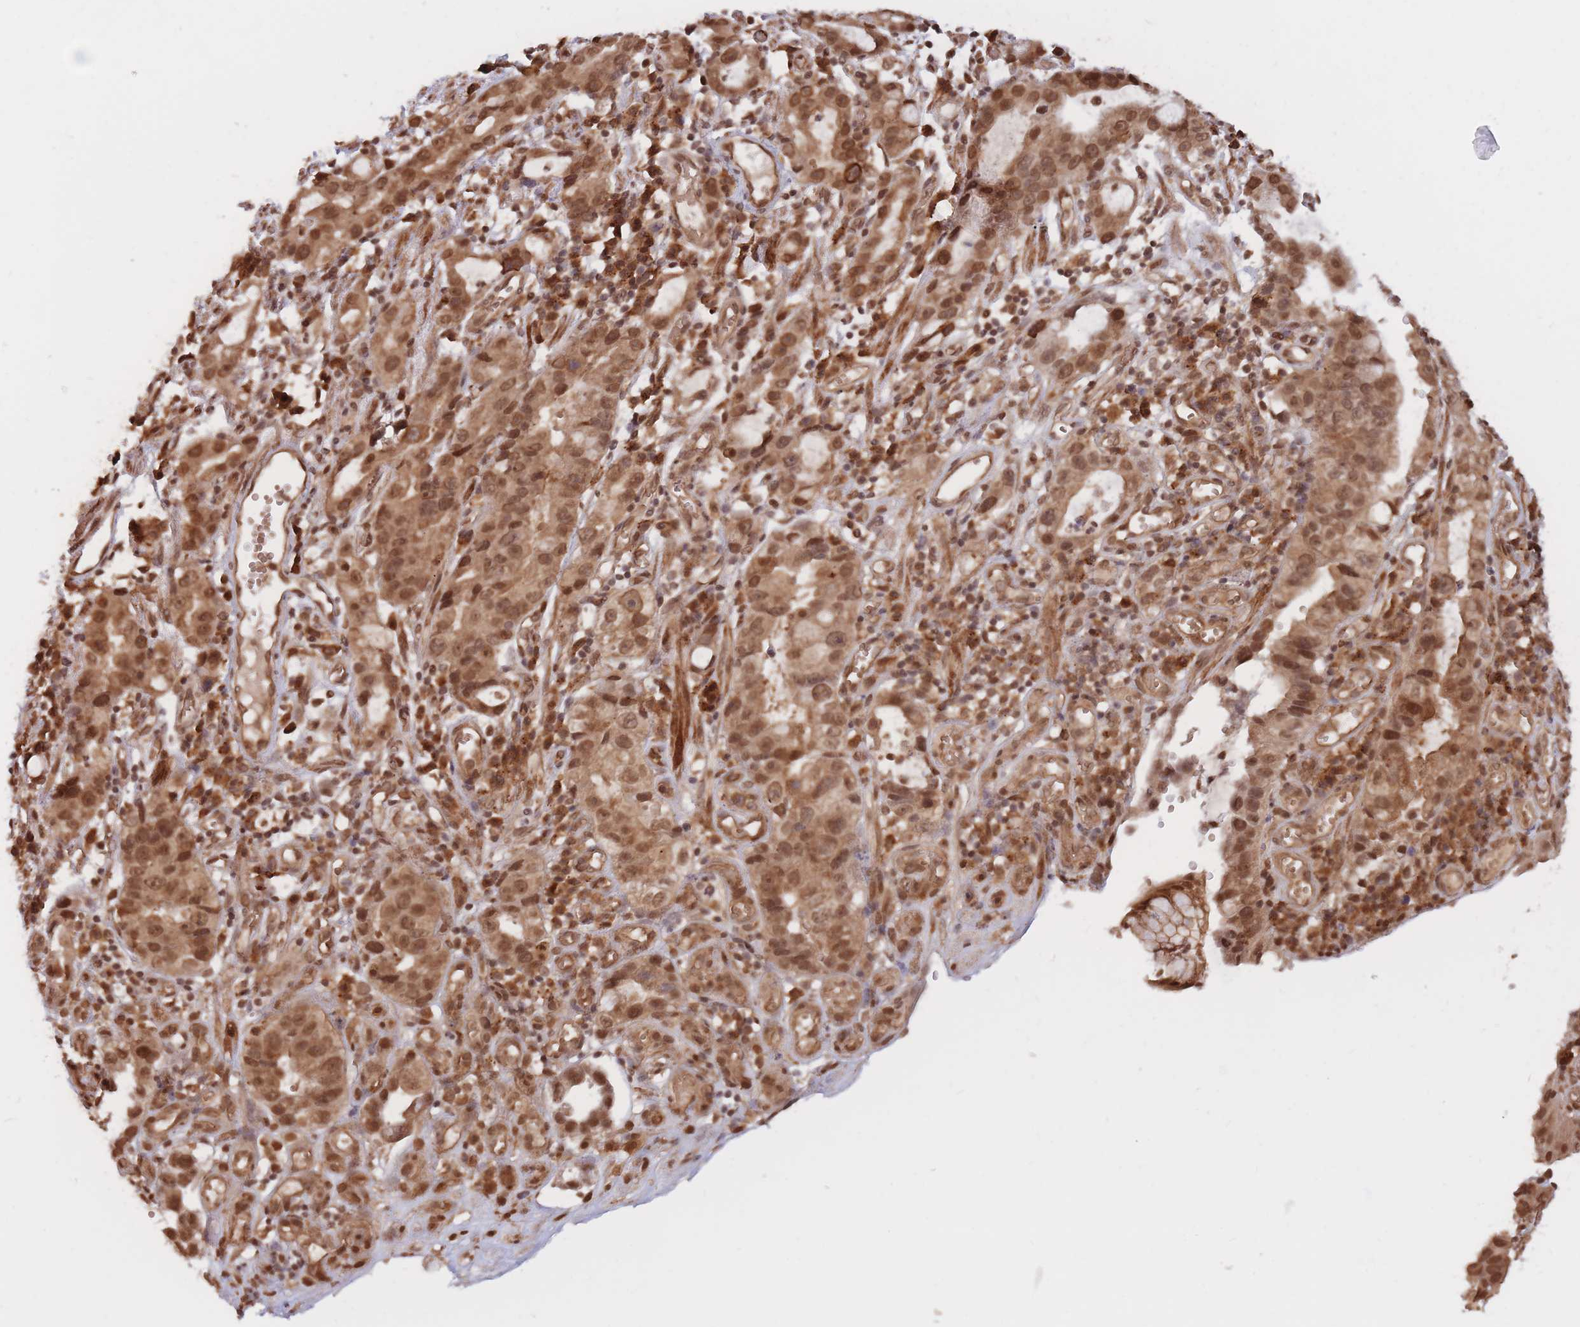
{"staining": {"intensity": "moderate", "quantity": ">75%", "location": "cytoplasmic/membranous,nuclear"}, "tissue": "stomach cancer", "cell_type": "Tumor cells", "image_type": "cancer", "snomed": [{"axis": "morphology", "description": "Adenocarcinoma, NOS"}, {"axis": "topography", "description": "Stomach"}], "caption": "Immunohistochemistry (DAB) staining of stomach cancer shows moderate cytoplasmic/membranous and nuclear protein staining in about >75% of tumor cells. Using DAB (3,3'-diaminobenzidine) (brown) and hematoxylin (blue) stains, captured at high magnification using brightfield microscopy.", "gene": "SRA1", "patient": {"sex": "male", "age": 55}}